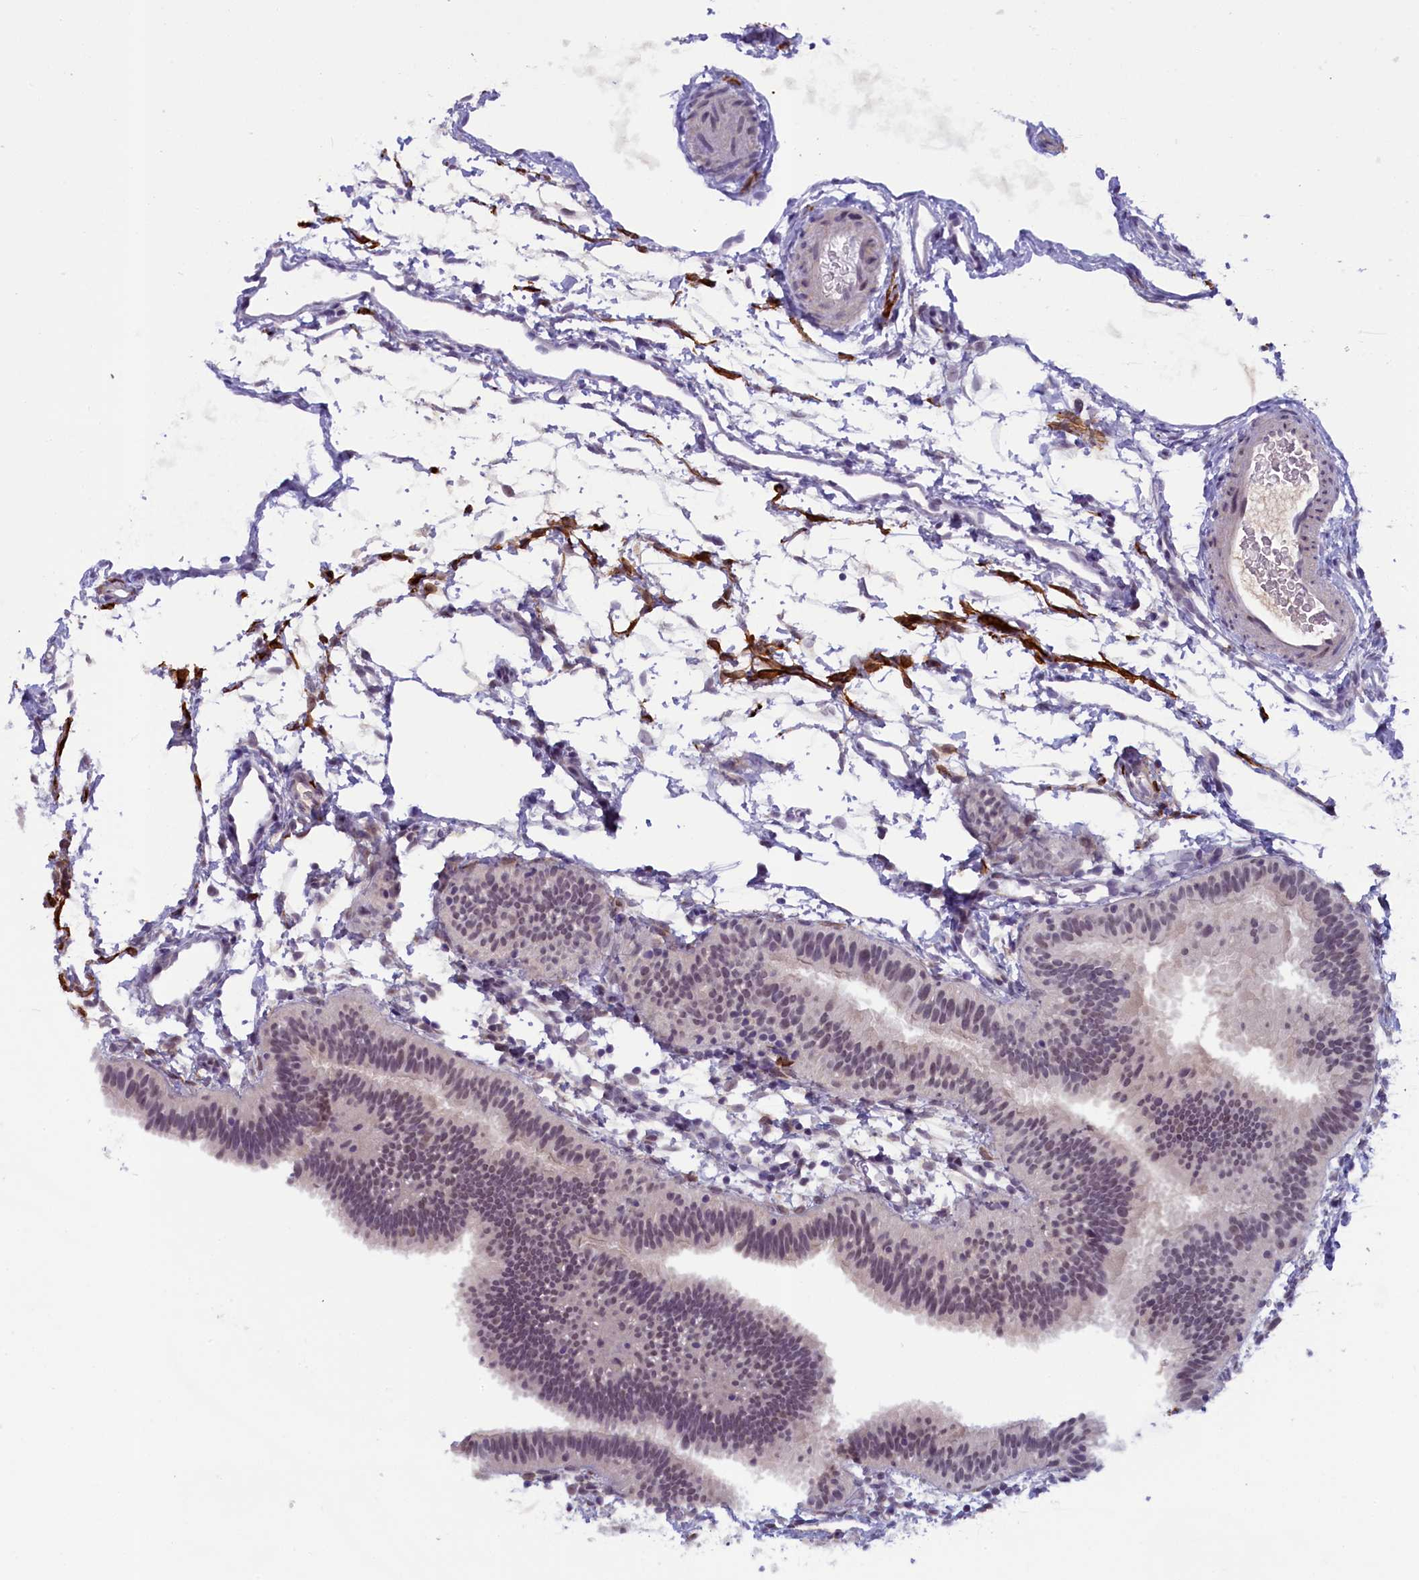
{"staining": {"intensity": "moderate", "quantity": "25%-75%", "location": "nuclear"}, "tissue": "fallopian tube", "cell_type": "Glandular cells", "image_type": "normal", "snomed": [{"axis": "morphology", "description": "Normal tissue, NOS"}, {"axis": "topography", "description": "Fallopian tube"}], "caption": "Moderate nuclear expression for a protein is present in approximately 25%-75% of glandular cells of normal fallopian tube using immunohistochemistry (IHC).", "gene": "CRAMP1", "patient": {"sex": "female", "age": 35}}